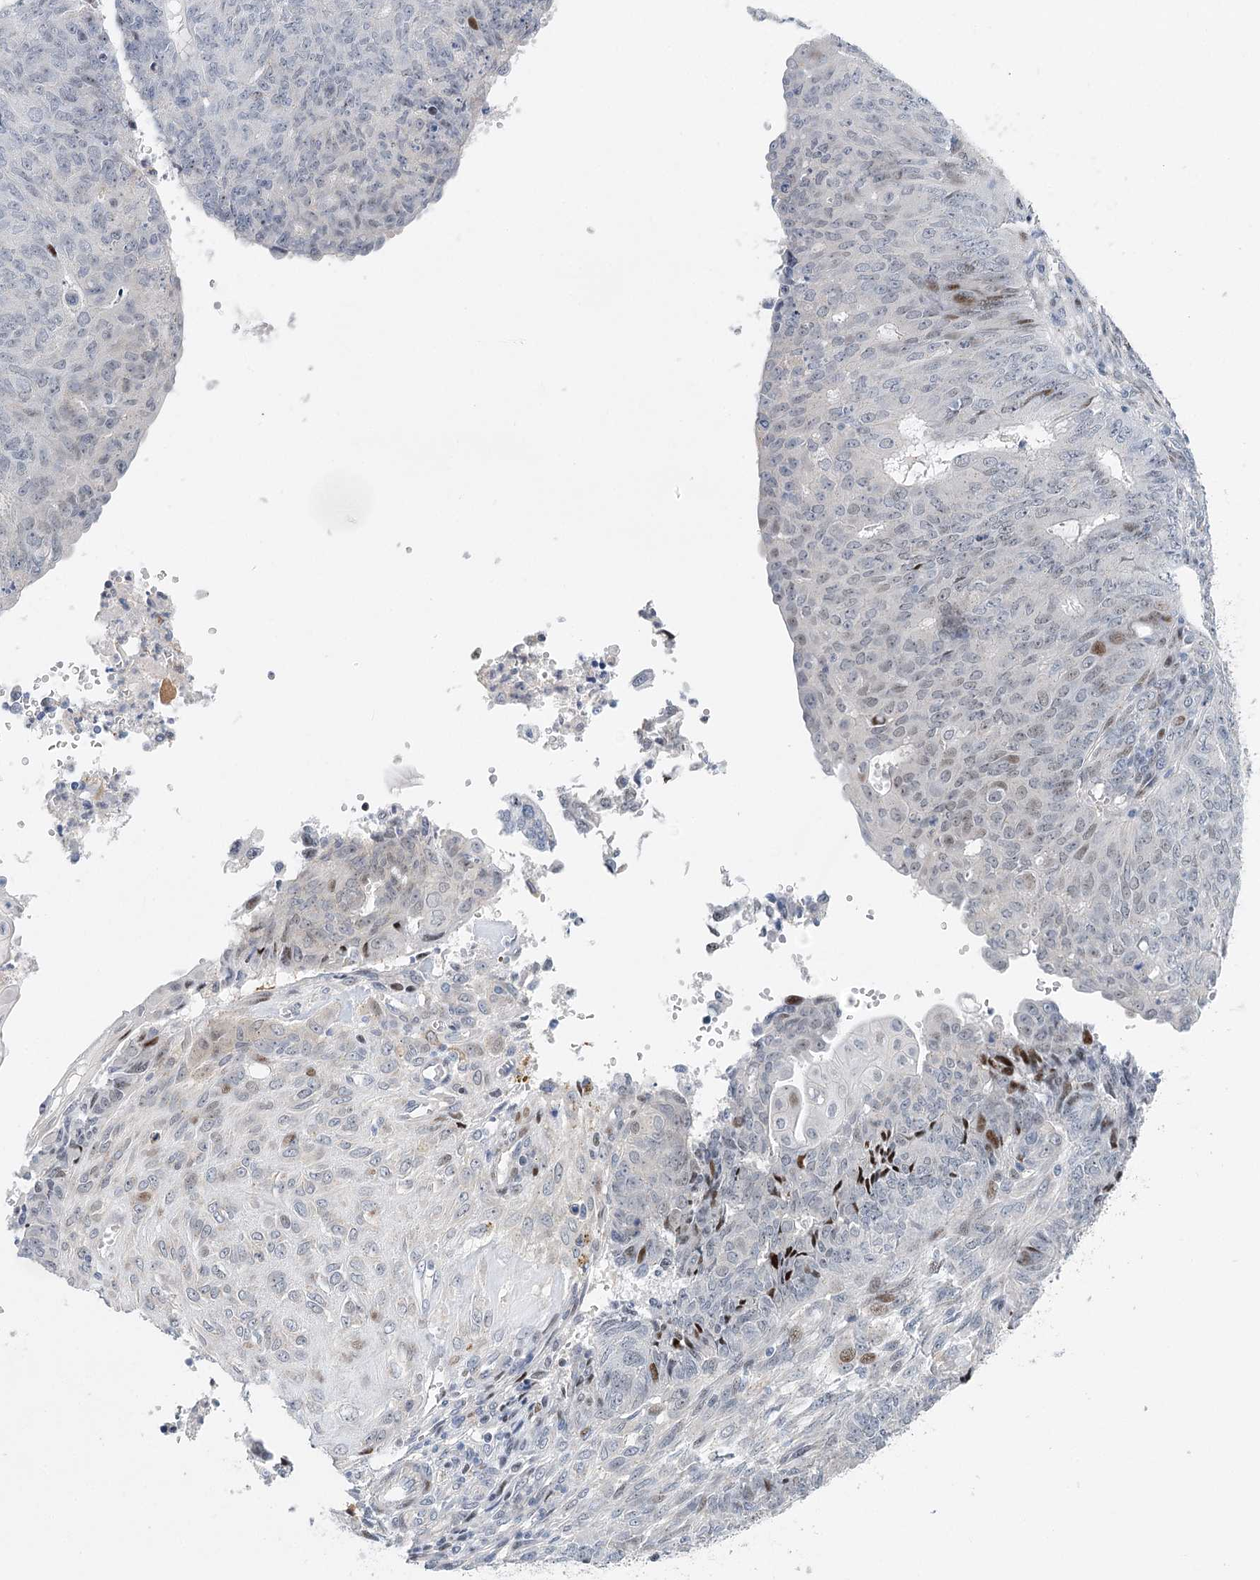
{"staining": {"intensity": "weak", "quantity": "<25%", "location": "nuclear"}, "tissue": "endometrial cancer", "cell_type": "Tumor cells", "image_type": "cancer", "snomed": [{"axis": "morphology", "description": "Adenocarcinoma, NOS"}, {"axis": "topography", "description": "Endometrium"}], "caption": "Immunohistochemical staining of endometrial cancer exhibits no significant positivity in tumor cells.", "gene": "CAMTA1", "patient": {"sex": "female", "age": 32}}